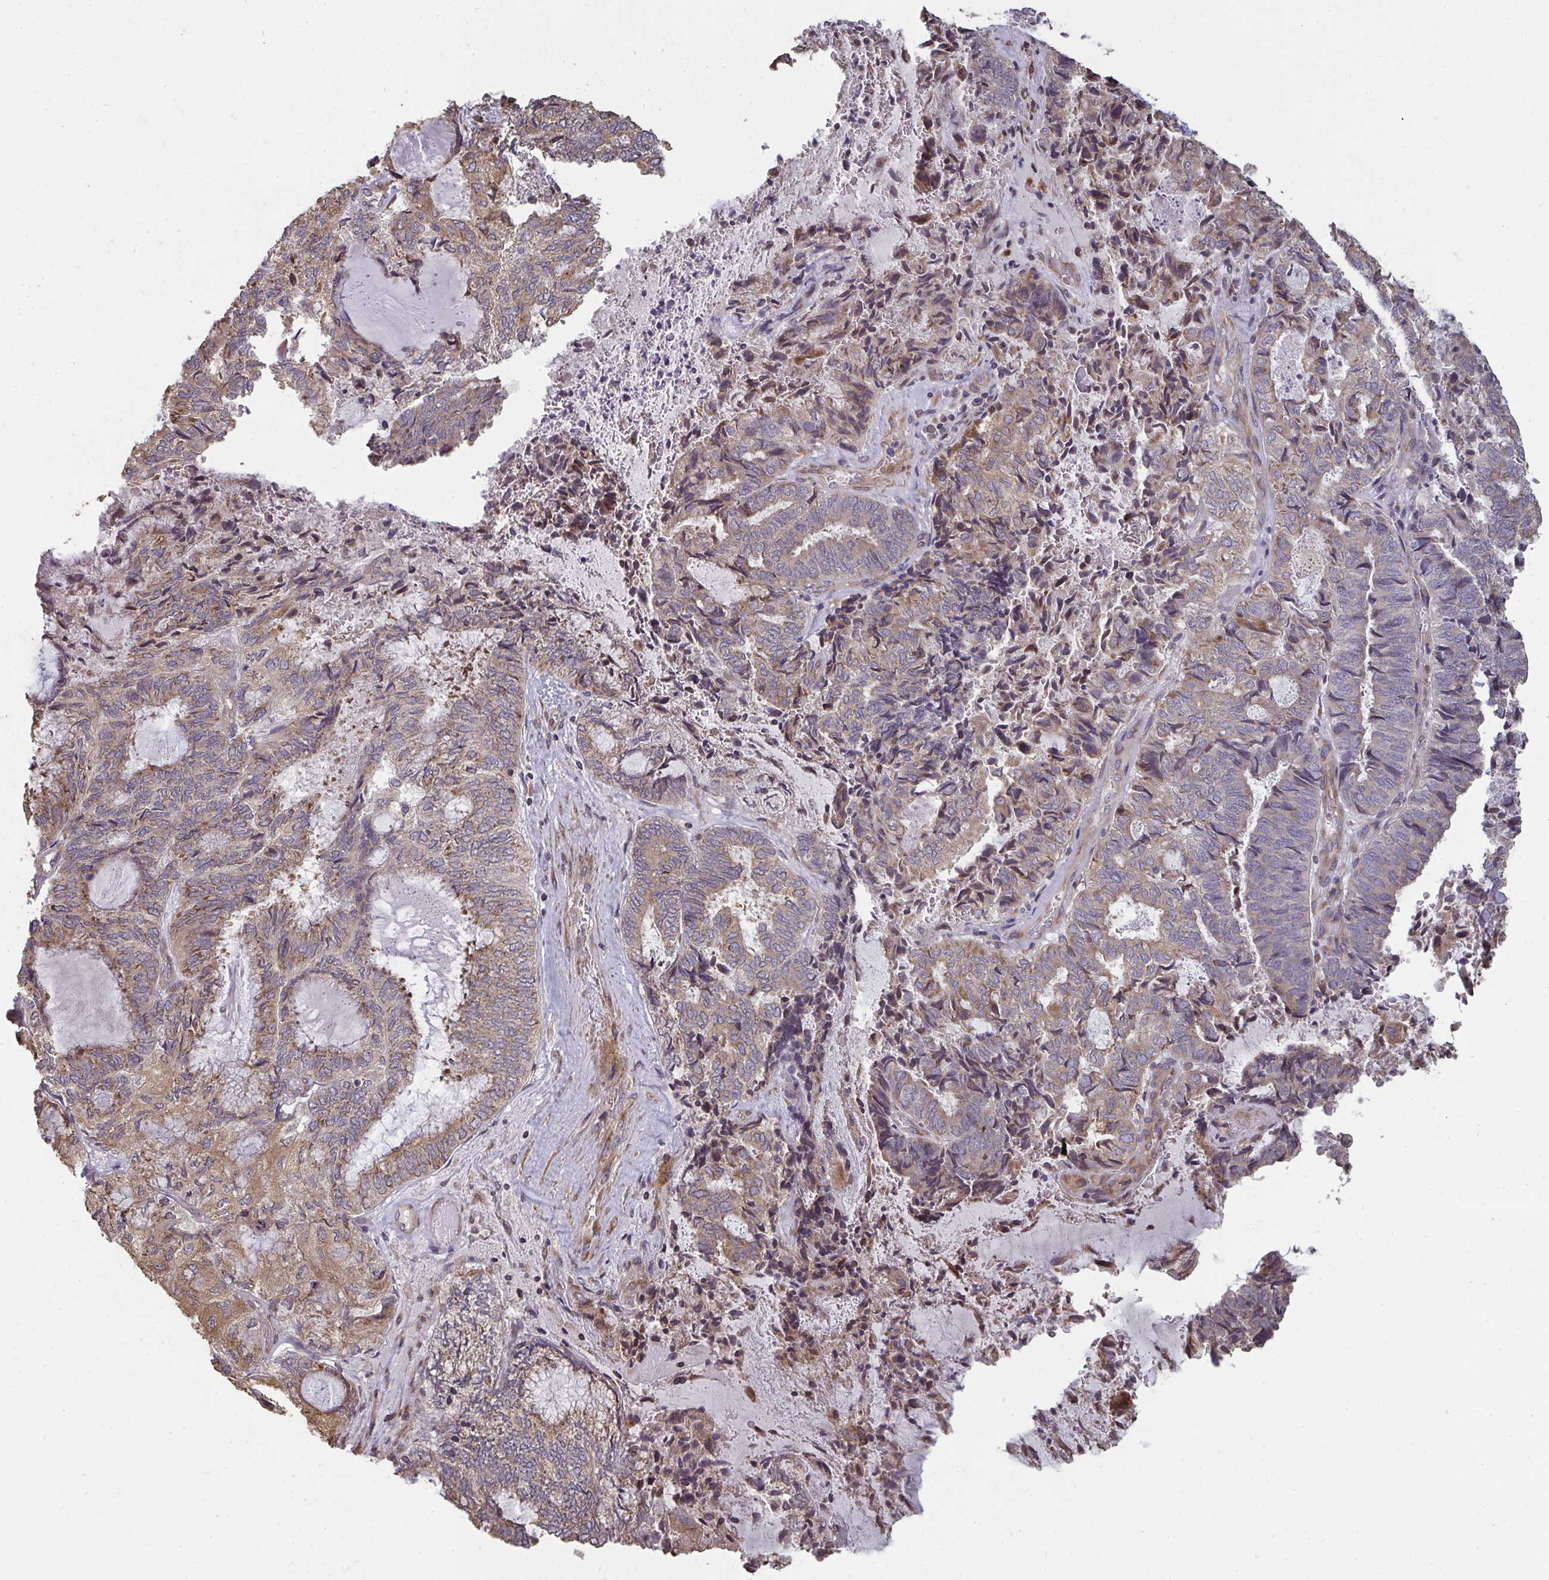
{"staining": {"intensity": "moderate", "quantity": "25%-75%", "location": "cytoplasmic/membranous"}, "tissue": "endometrial cancer", "cell_type": "Tumor cells", "image_type": "cancer", "snomed": [{"axis": "morphology", "description": "Adenocarcinoma, NOS"}, {"axis": "topography", "description": "Endometrium"}], "caption": "IHC of endometrial cancer (adenocarcinoma) reveals medium levels of moderate cytoplasmic/membranous expression in about 25%-75% of tumor cells. (Brightfield microscopy of DAB IHC at high magnification).", "gene": "ZFYVE28", "patient": {"sex": "female", "age": 80}}